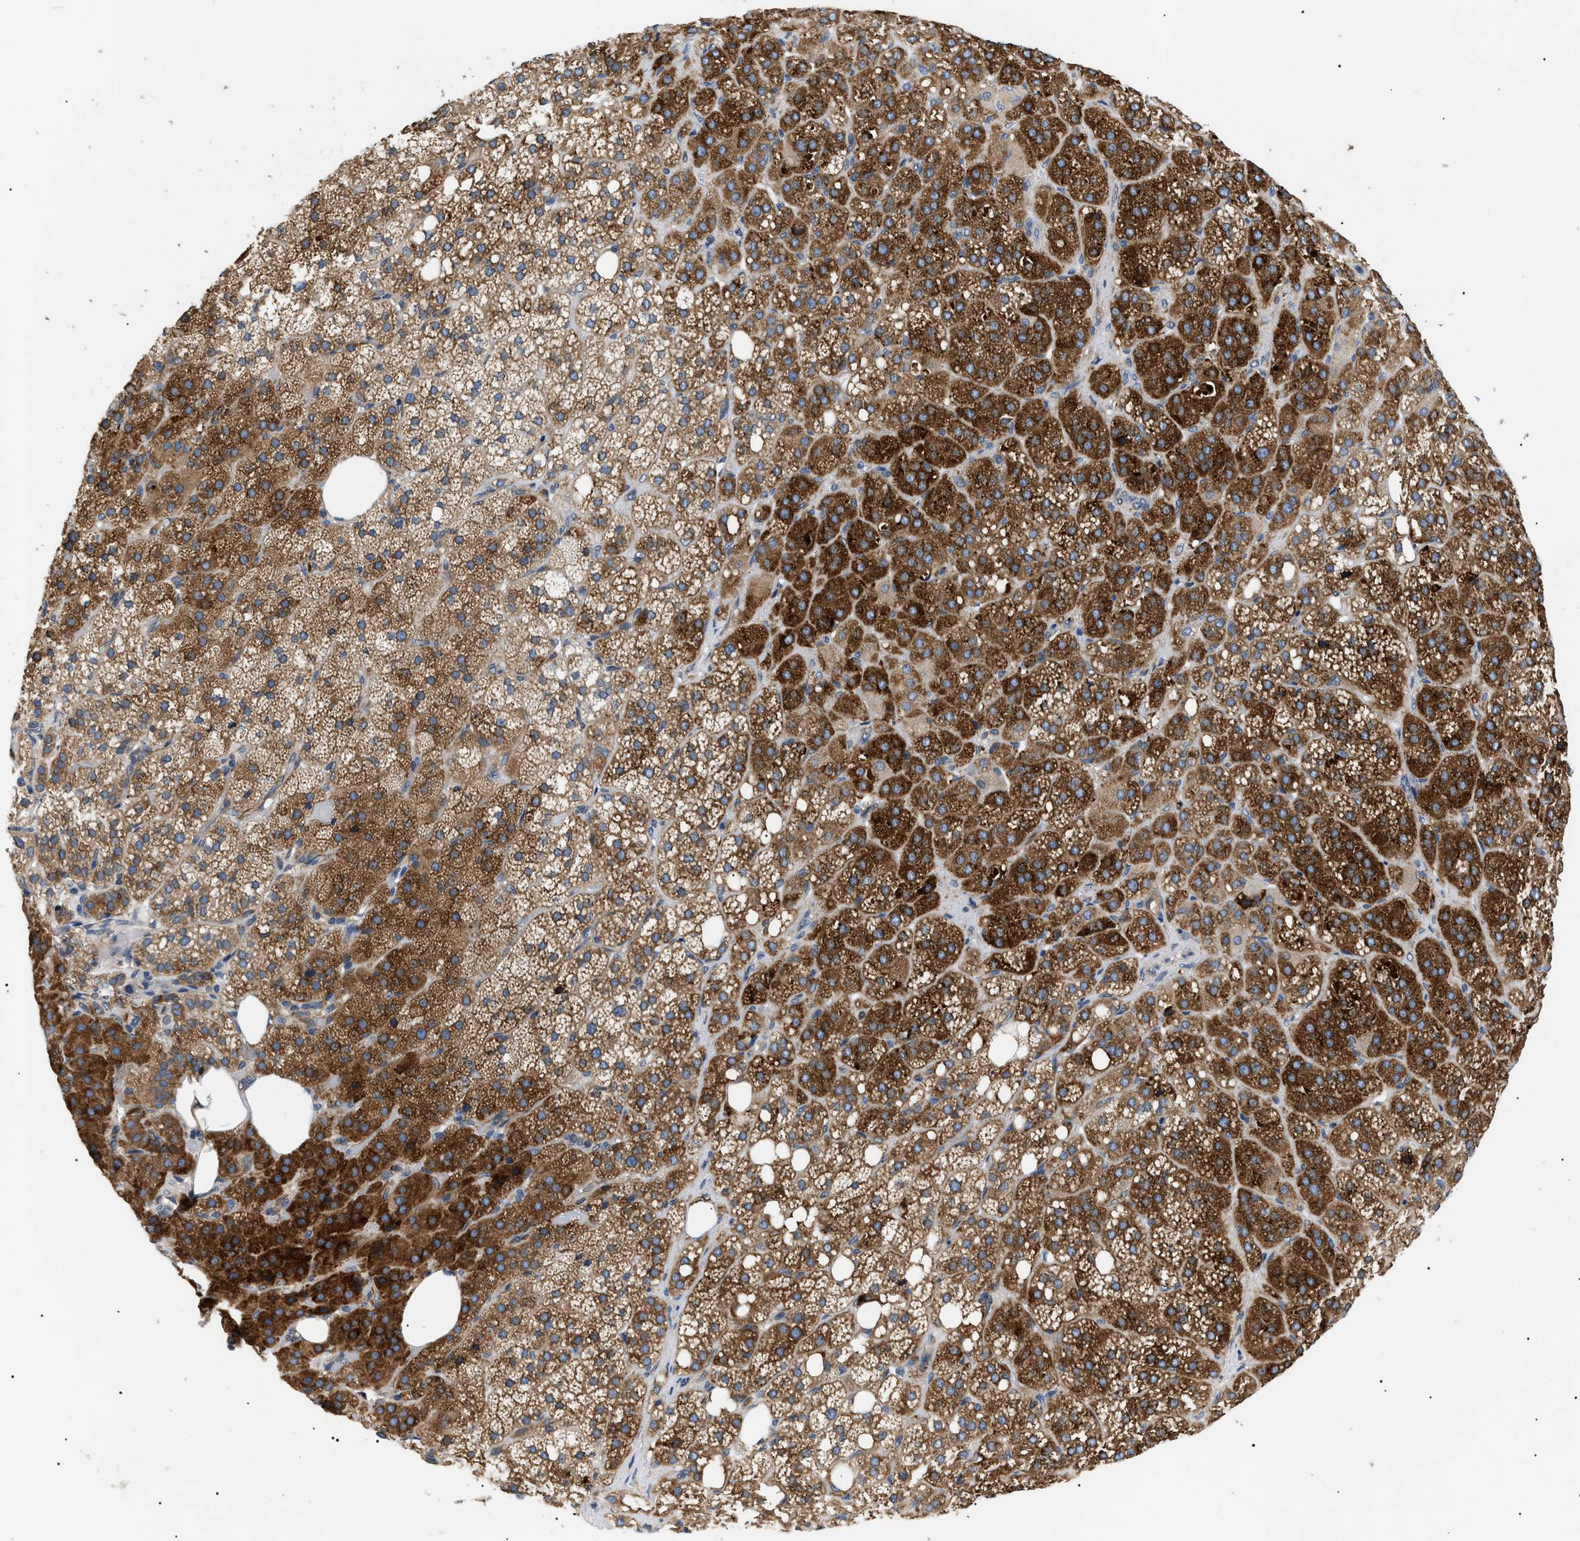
{"staining": {"intensity": "strong", "quantity": ">75%", "location": "cytoplasmic/membranous"}, "tissue": "adrenal gland", "cell_type": "Glandular cells", "image_type": "normal", "snomed": [{"axis": "morphology", "description": "Normal tissue, NOS"}, {"axis": "topography", "description": "Adrenal gland"}], "caption": "Unremarkable adrenal gland displays strong cytoplasmic/membranous staining in approximately >75% of glandular cells, visualized by immunohistochemistry. (DAB (3,3'-diaminobenzidine) = brown stain, brightfield microscopy at high magnification).", "gene": "DERL1", "patient": {"sex": "female", "age": 59}}